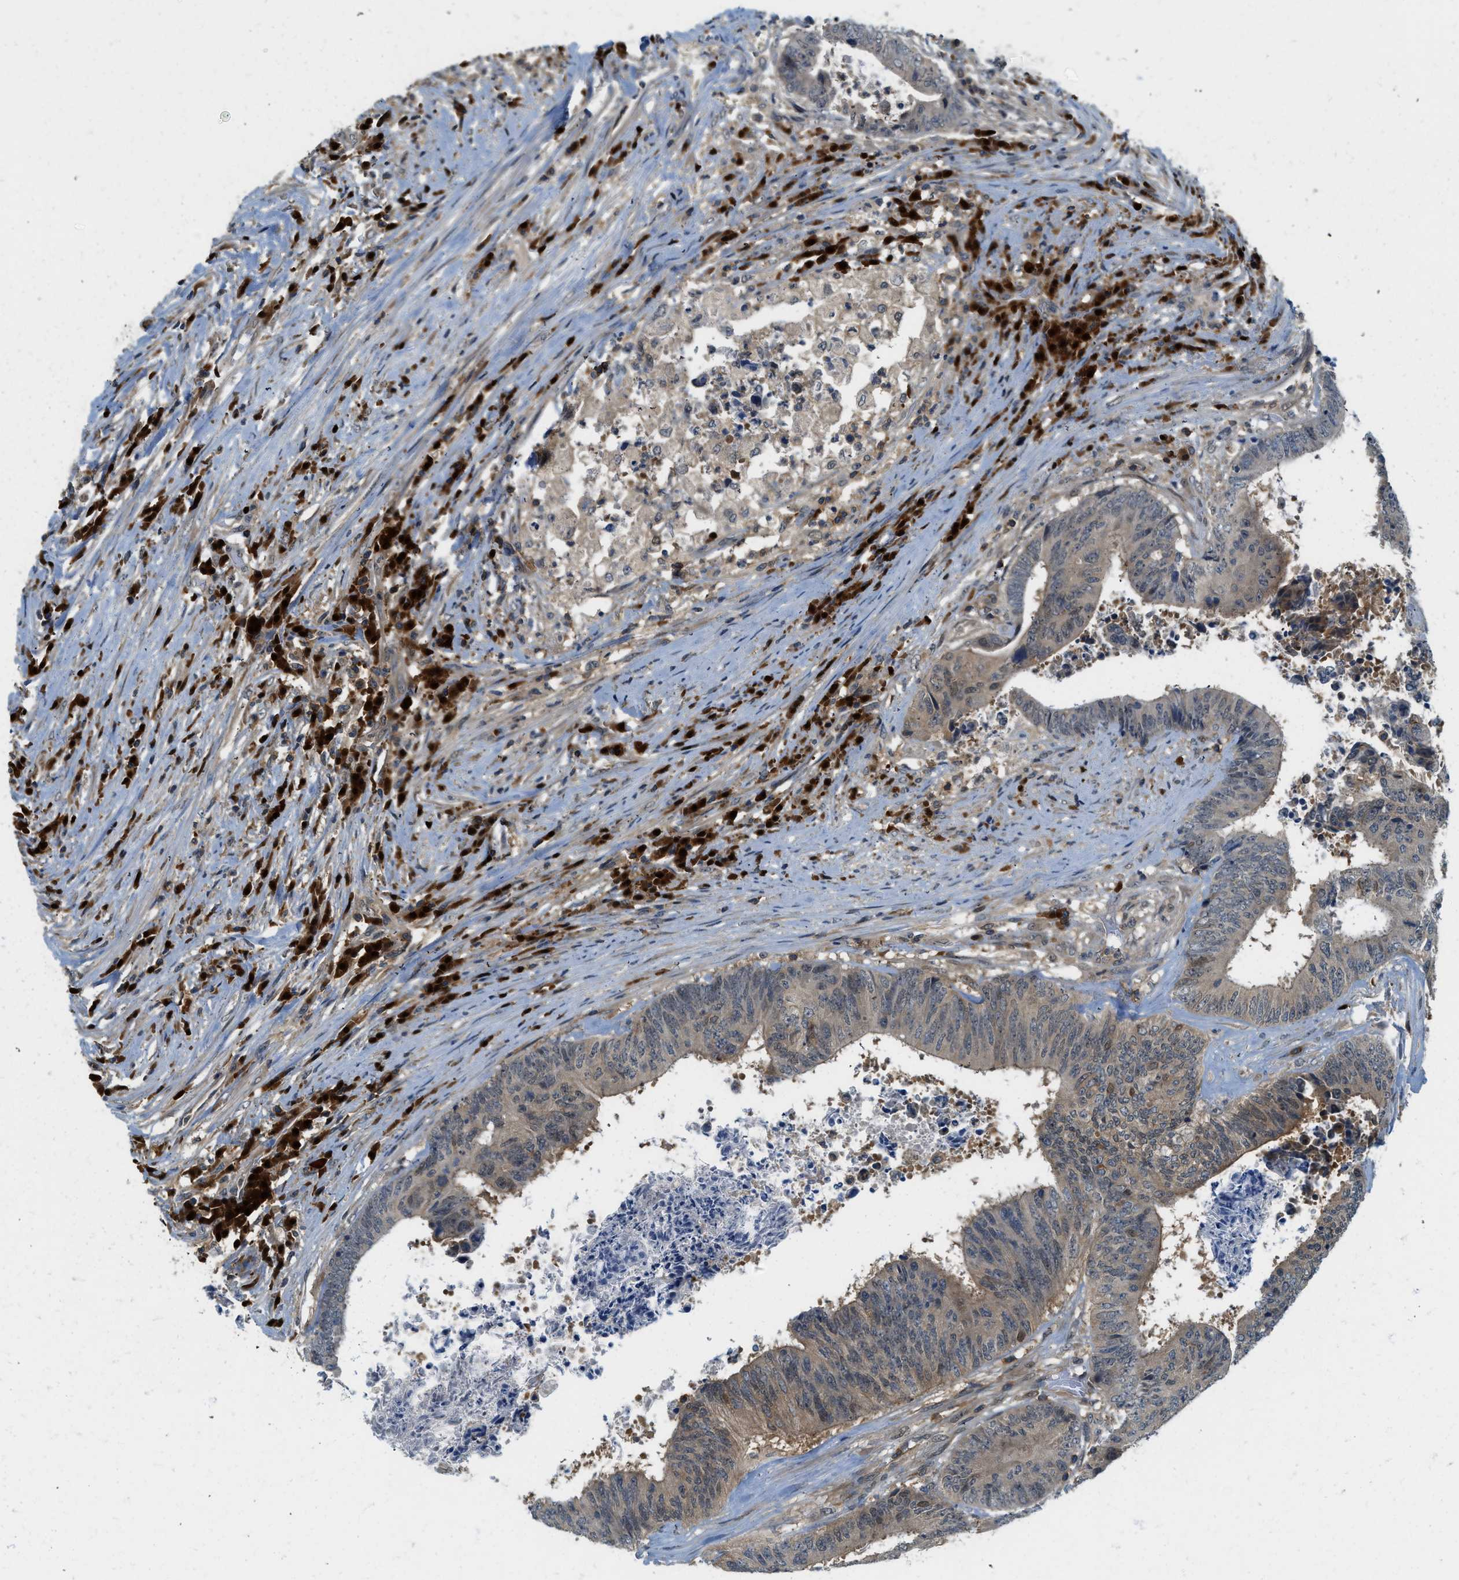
{"staining": {"intensity": "moderate", "quantity": ">75%", "location": "cytoplasmic/membranous,nuclear"}, "tissue": "colorectal cancer", "cell_type": "Tumor cells", "image_type": "cancer", "snomed": [{"axis": "morphology", "description": "Adenocarcinoma, NOS"}, {"axis": "topography", "description": "Rectum"}], "caption": "A histopathology image of adenocarcinoma (colorectal) stained for a protein exhibits moderate cytoplasmic/membranous and nuclear brown staining in tumor cells.", "gene": "GMPPB", "patient": {"sex": "male", "age": 72}}